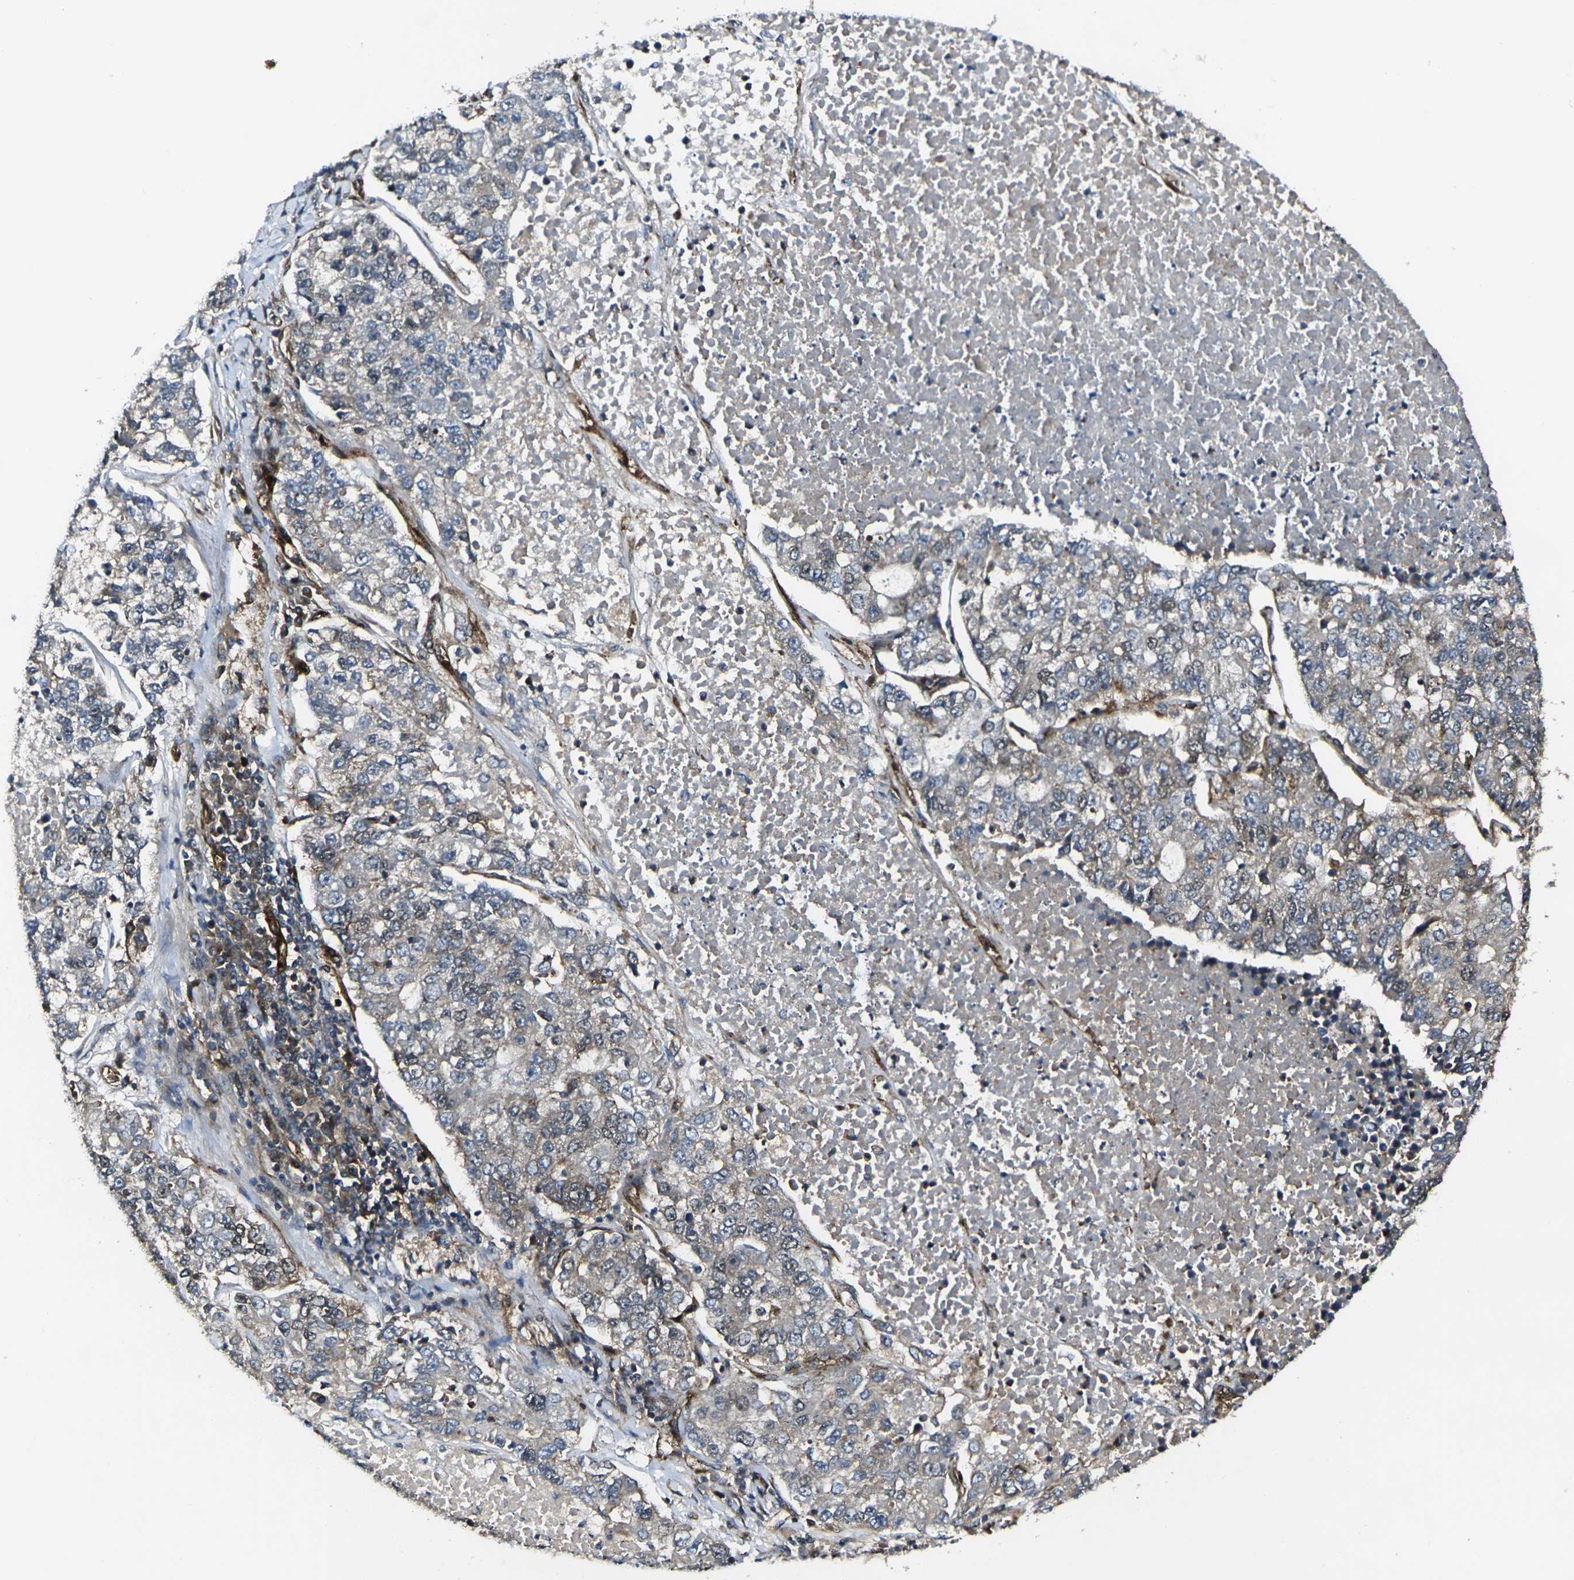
{"staining": {"intensity": "weak", "quantity": "25%-75%", "location": "cytoplasmic/membranous,nuclear"}, "tissue": "lung cancer", "cell_type": "Tumor cells", "image_type": "cancer", "snomed": [{"axis": "morphology", "description": "Adenocarcinoma, NOS"}, {"axis": "topography", "description": "Lung"}], "caption": "Immunohistochemistry histopathology image of human adenocarcinoma (lung) stained for a protein (brown), which demonstrates low levels of weak cytoplasmic/membranous and nuclear expression in approximately 25%-75% of tumor cells.", "gene": "ECE1", "patient": {"sex": "male", "age": 49}}